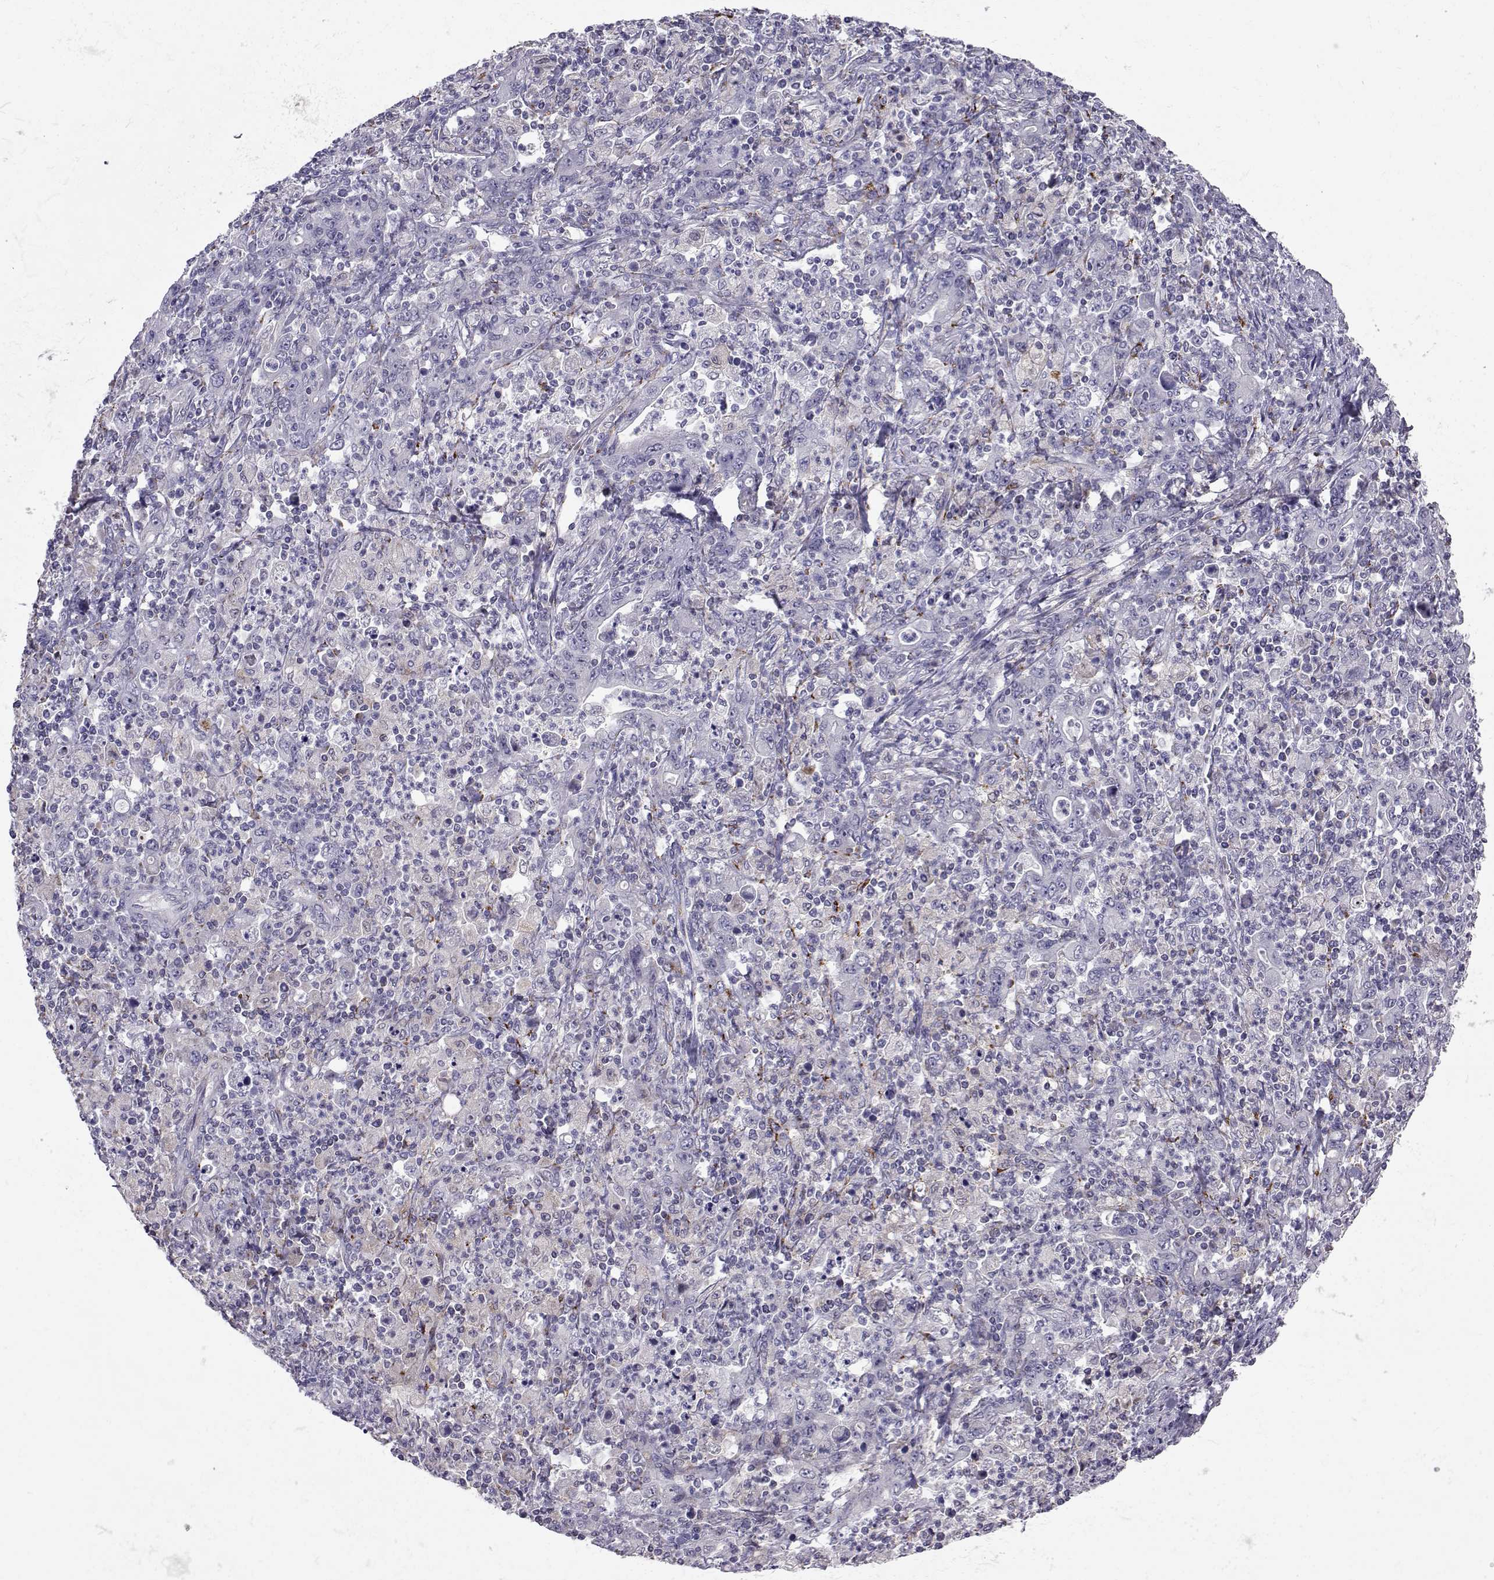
{"staining": {"intensity": "negative", "quantity": "none", "location": "none"}, "tissue": "stomach cancer", "cell_type": "Tumor cells", "image_type": "cancer", "snomed": [{"axis": "morphology", "description": "Adenocarcinoma, NOS"}, {"axis": "topography", "description": "Stomach, upper"}], "caption": "Stomach adenocarcinoma stained for a protein using IHC demonstrates no expression tumor cells.", "gene": "NPVF", "patient": {"sex": "male", "age": 69}}